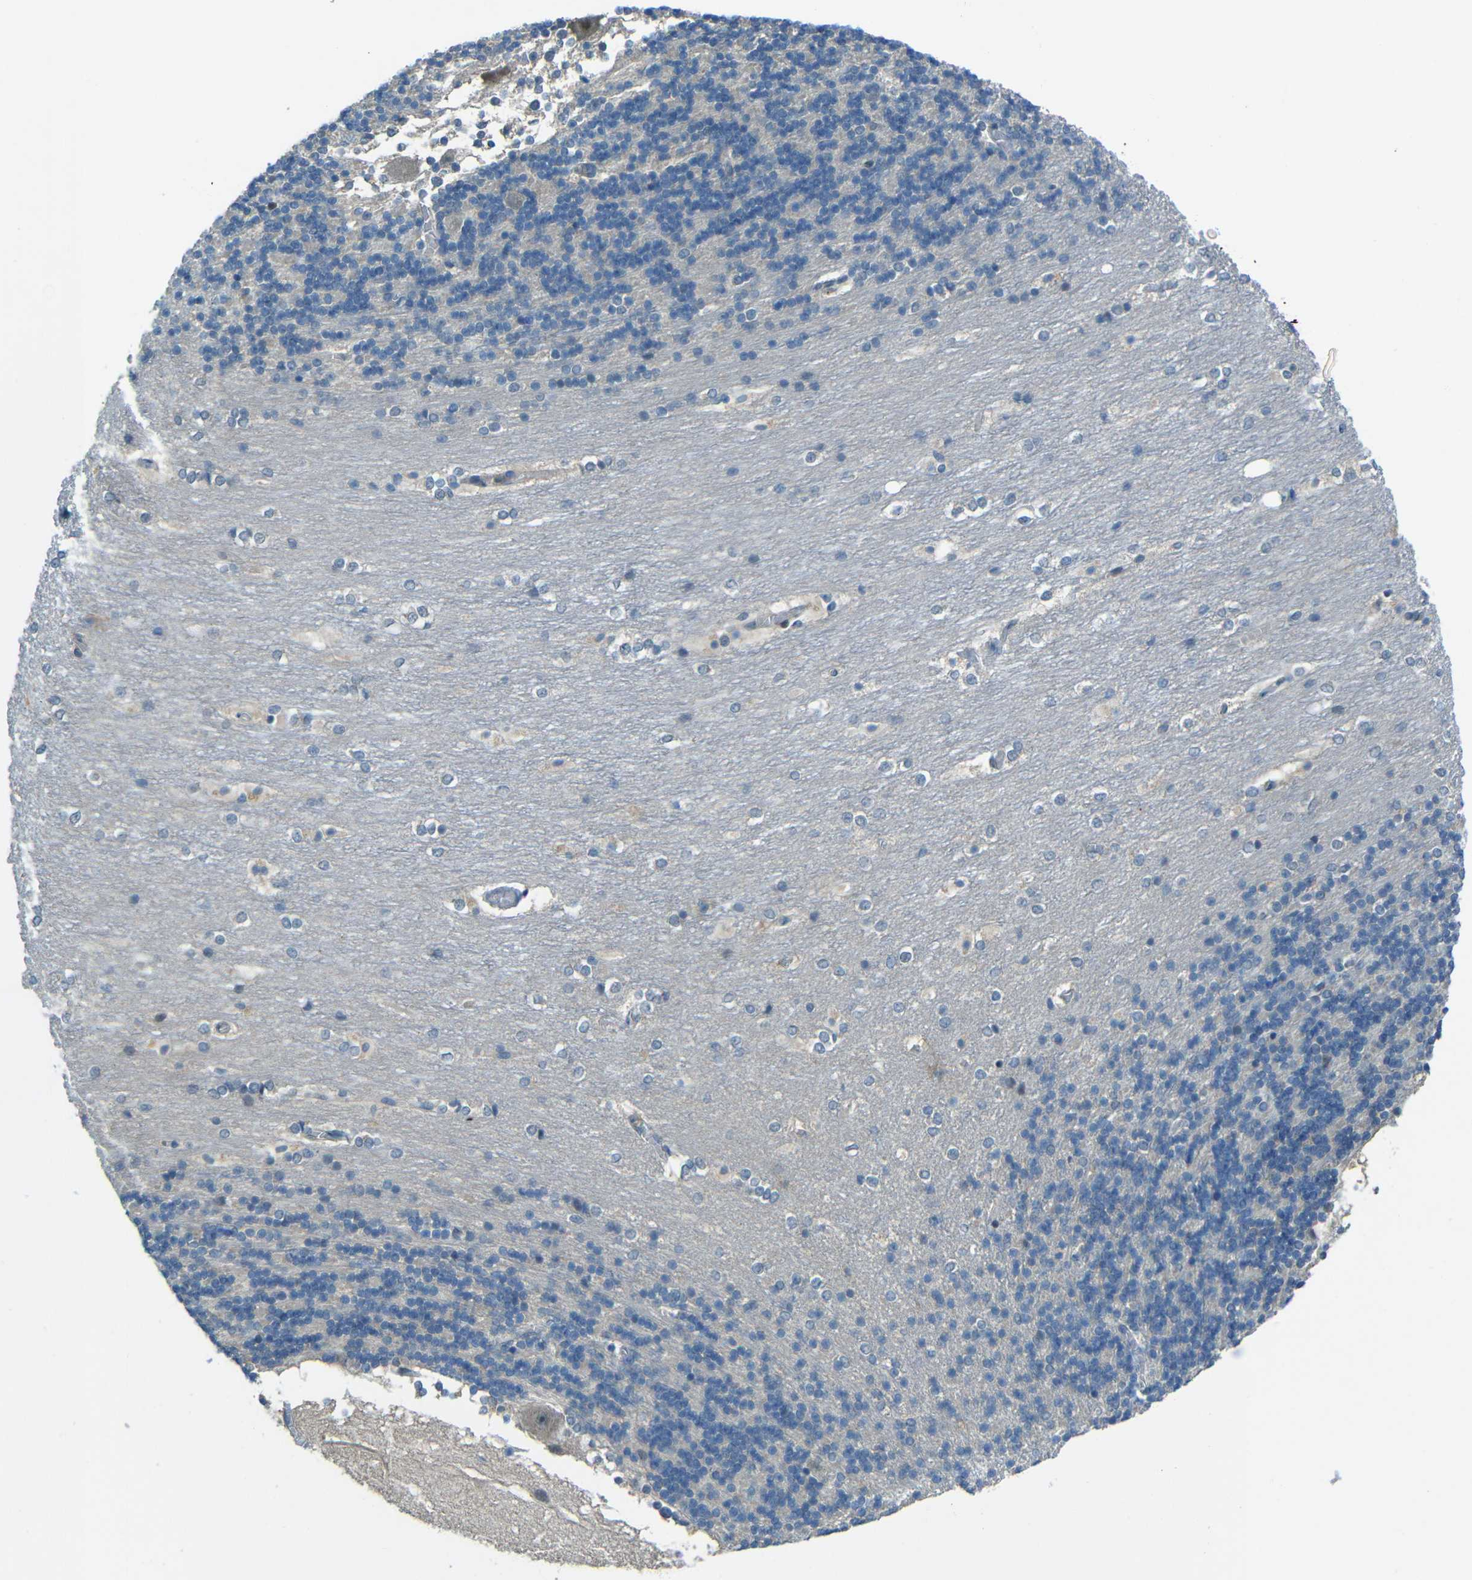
{"staining": {"intensity": "negative", "quantity": "none", "location": "none"}, "tissue": "cerebellum", "cell_type": "Cells in granular layer", "image_type": "normal", "snomed": [{"axis": "morphology", "description": "Normal tissue, NOS"}, {"axis": "topography", "description": "Cerebellum"}], "caption": "An immunohistochemistry (IHC) image of unremarkable cerebellum is shown. There is no staining in cells in granular layer of cerebellum. (DAB (3,3'-diaminobenzidine) IHC, high magnification).", "gene": "ANKRD22", "patient": {"sex": "female", "age": 19}}